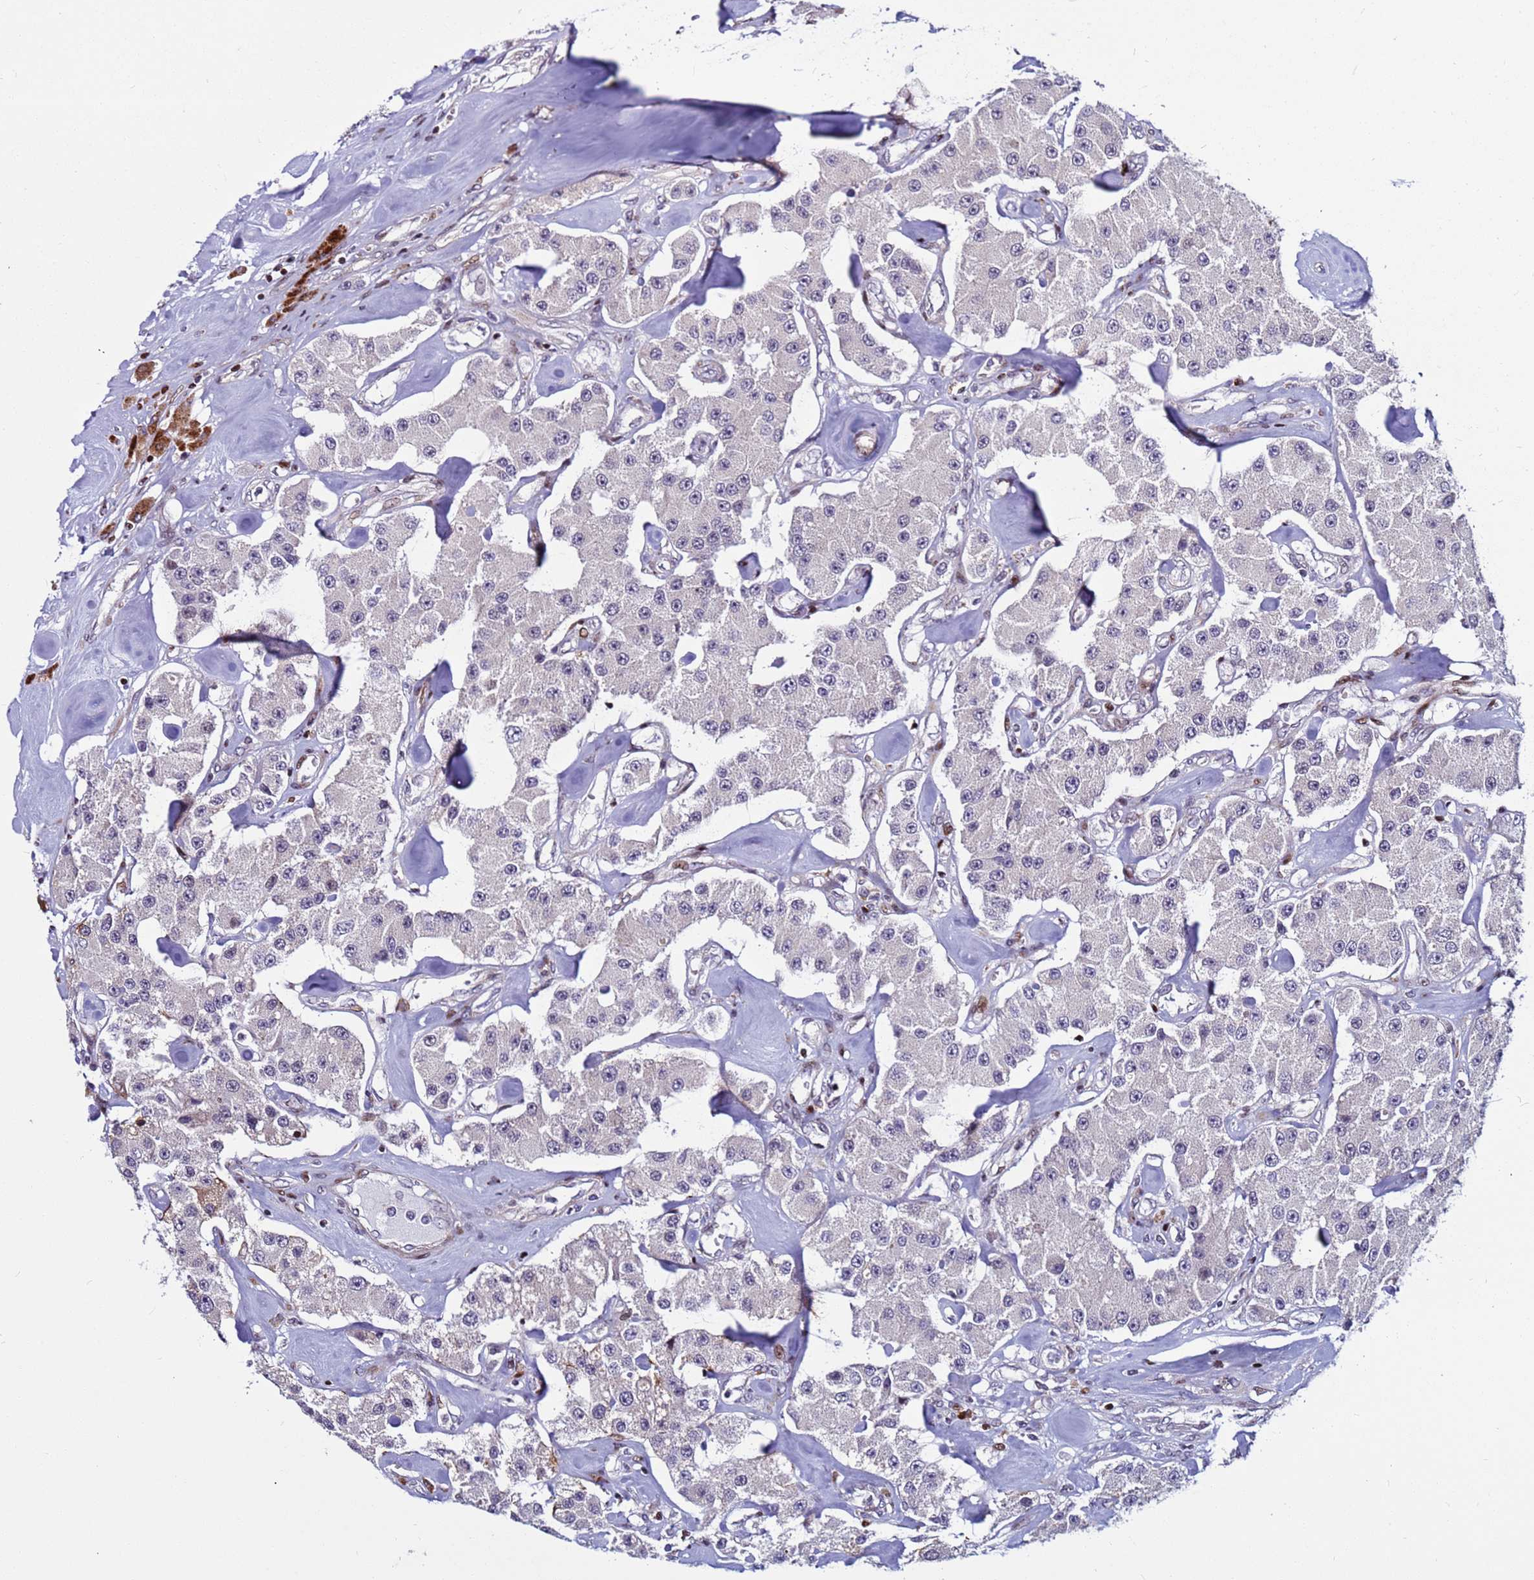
{"staining": {"intensity": "negative", "quantity": "none", "location": "none"}, "tissue": "carcinoid", "cell_type": "Tumor cells", "image_type": "cancer", "snomed": [{"axis": "morphology", "description": "Carcinoid, malignant, NOS"}, {"axis": "topography", "description": "Pancreas"}], "caption": "There is no significant staining in tumor cells of carcinoid (malignant). (DAB (3,3'-diaminobenzidine) immunohistochemistry (IHC), high magnification).", "gene": "WBP11", "patient": {"sex": "male", "age": 41}}